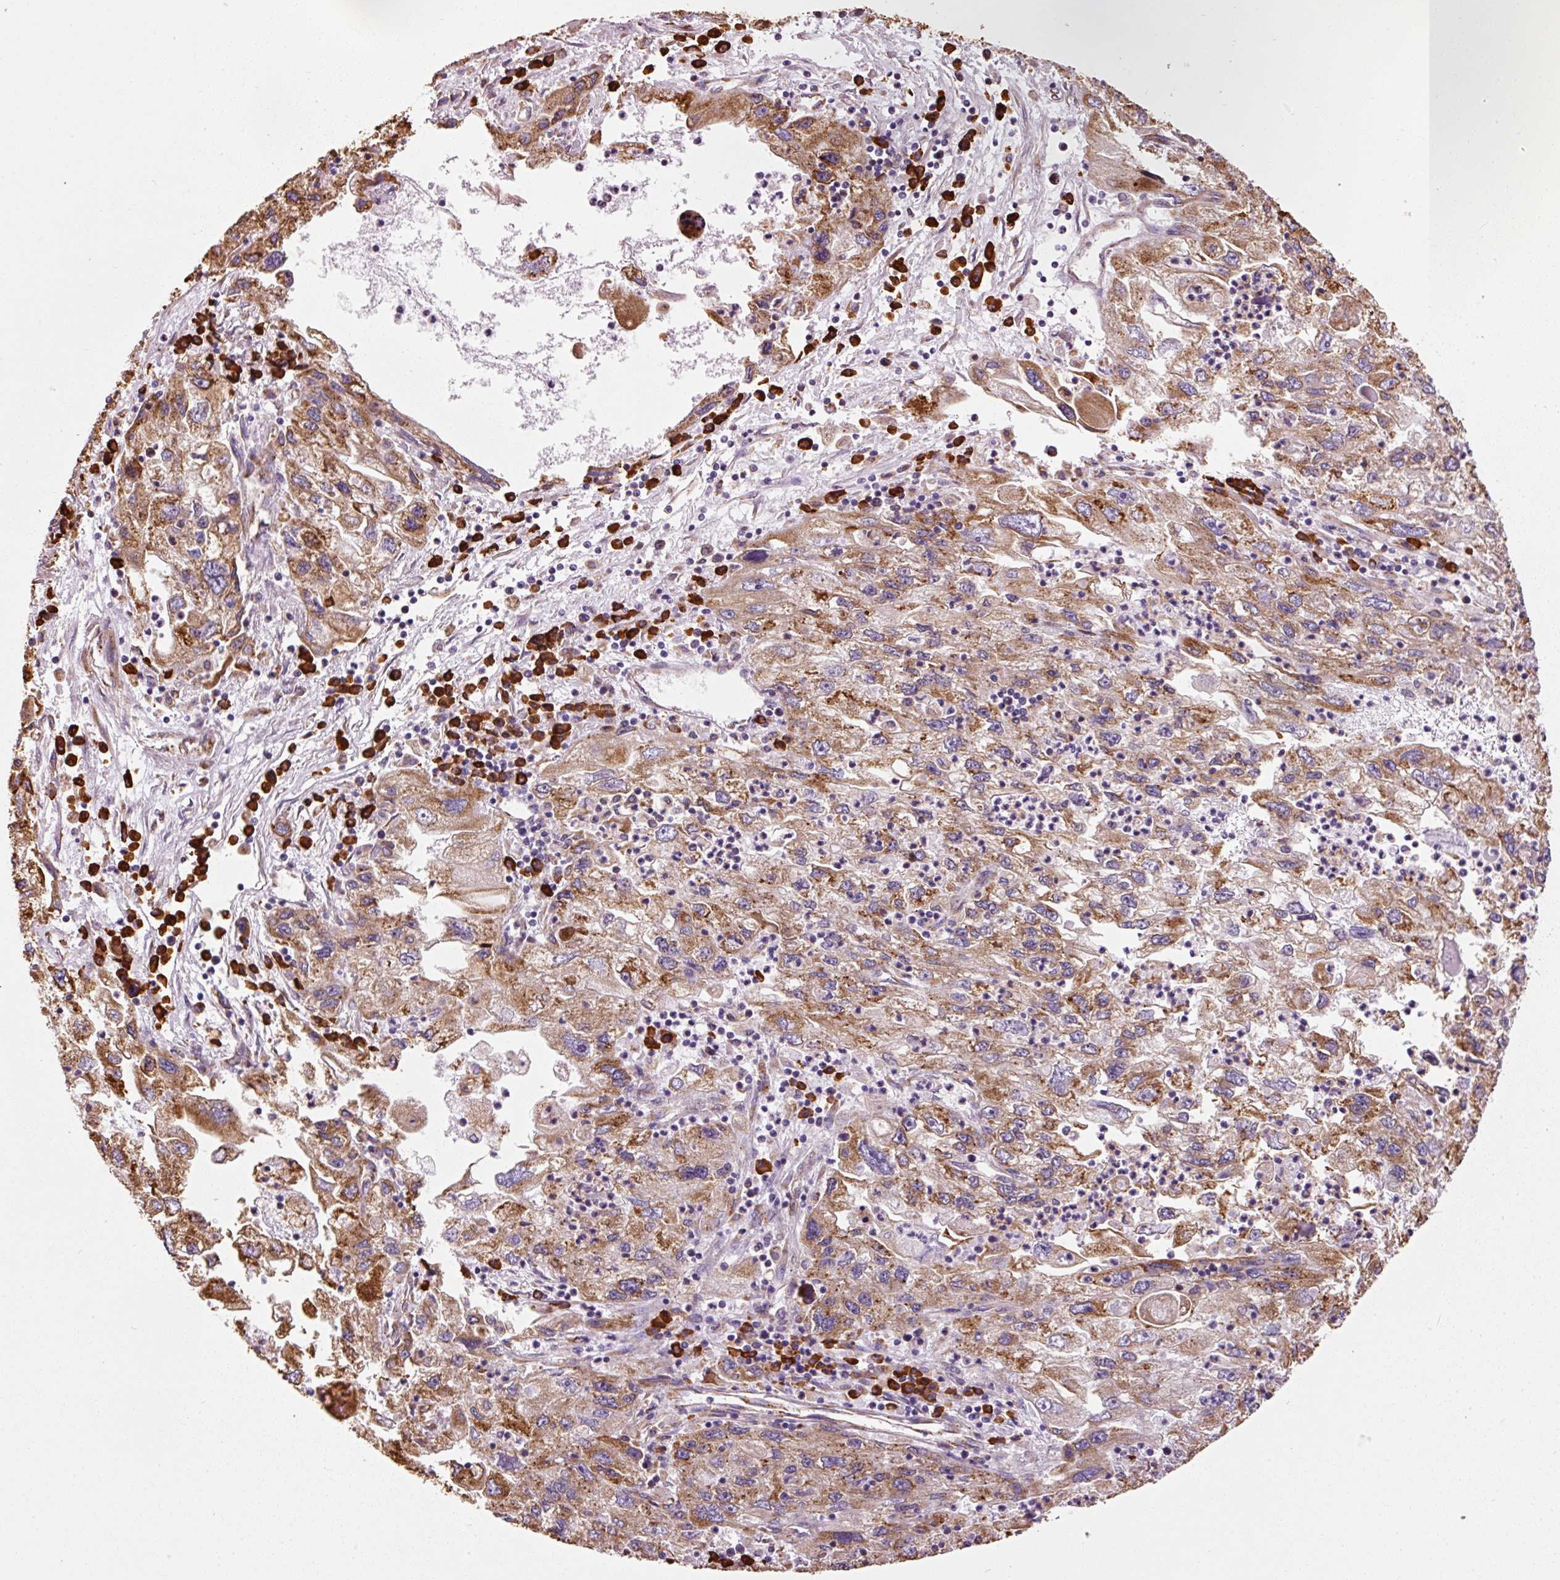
{"staining": {"intensity": "strong", "quantity": "25%-75%", "location": "cytoplasmic/membranous"}, "tissue": "endometrial cancer", "cell_type": "Tumor cells", "image_type": "cancer", "snomed": [{"axis": "morphology", "description": "Adenocarcinoma, NOS"}, {"axis": "topography", "description": "Endometrium"}], "caption": "Tumor cells exhibit strong cytoplasmic/membranous staining in approximately 25%-75% of cells in adenocarcinoma (endometrial). The protein of interest is shown in brown color, while the nuclei are stained blue.", "gene": "KLC1", "patient": {"sex": "female", "age": 49}}